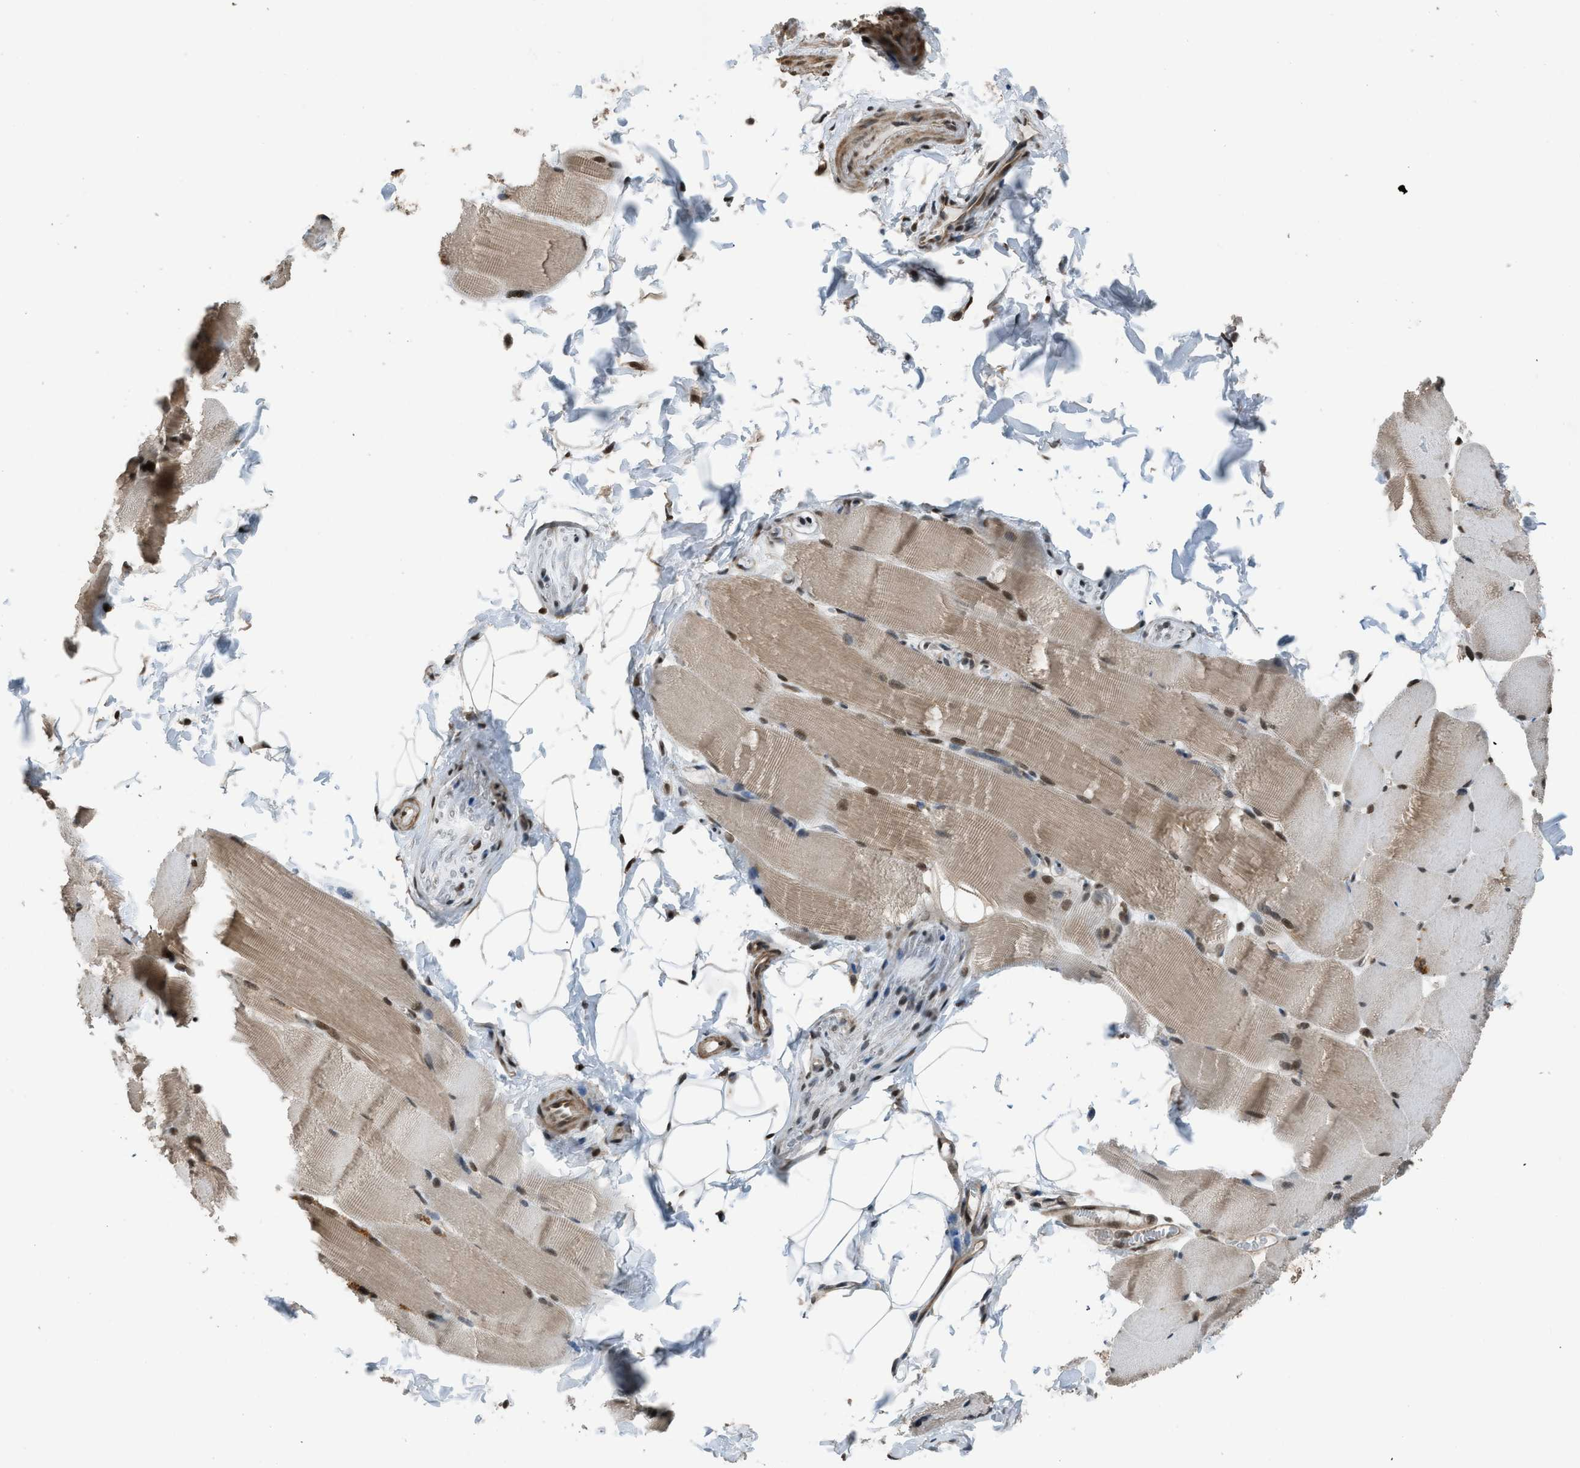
{"staining": {"intensity": "moderate", "quantity": ">75%", "location": "cytoplasmic/membranous,nuclear"}, "tissue": "skeletal muscle", "cell_type": "Myocytes", "image_type": "normal", "snomed": [{"axis": "morphology", "description": "Normal tissue, NOS"}, {"axis": "topography", "description": "Skin"}, {"axis": "topography", "description": "Skeletal muscle"}], "caption": "Immunohistochemistry (IHC) (DAB) staining of benign skeletal muscle exhibits moderate cytoplasmic/membranous,nuclear protein staining in about >75% of myocytes.", "gene": "KPNA6", "patient": {"sex": "male", "age": 83}}